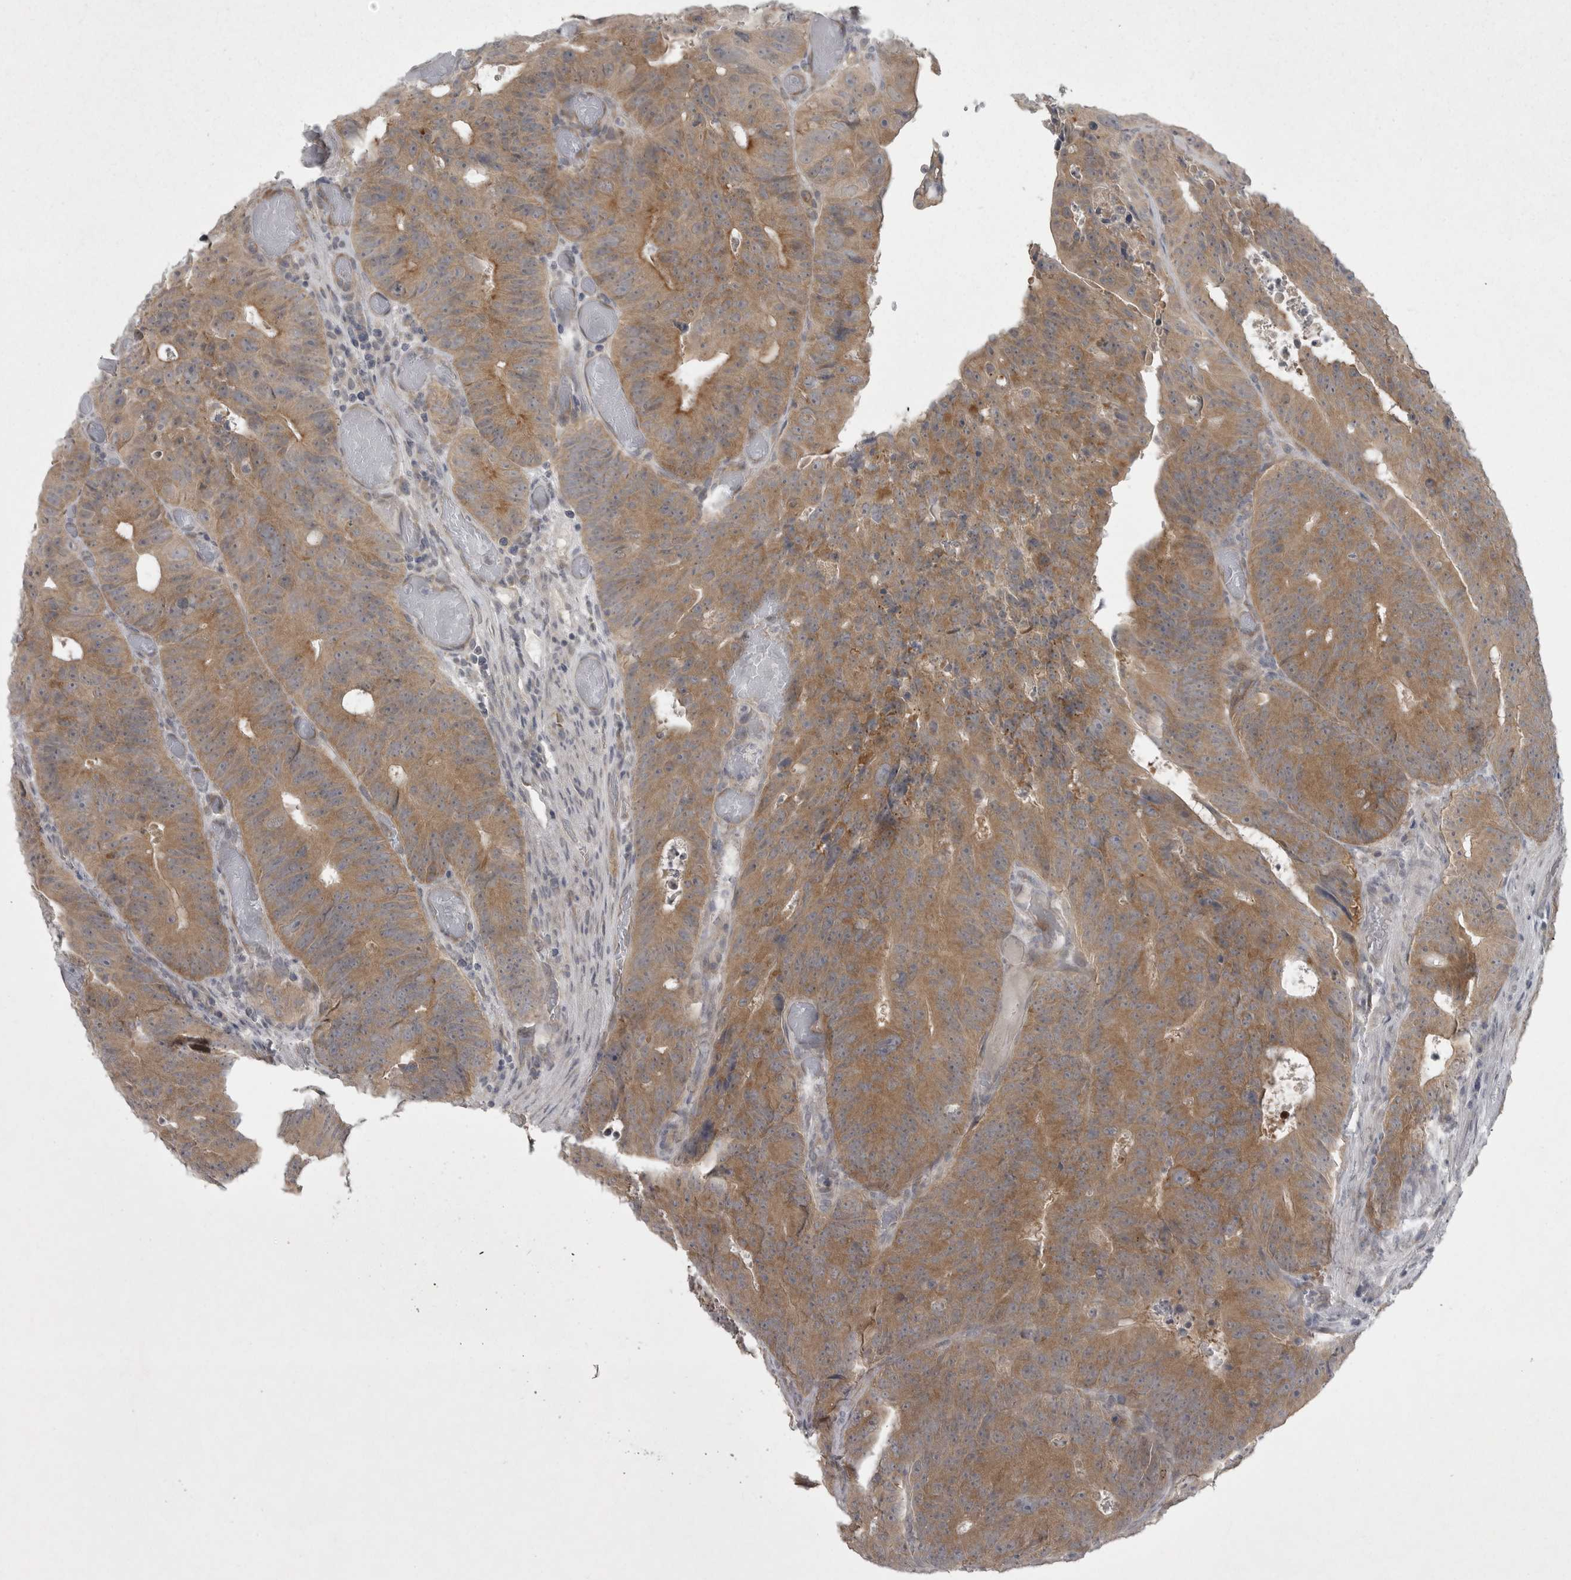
{"staining": {"intensity": "moderate", "quantity": ">75%", "location": "cytoplasmic/membranous"}, "tissue": "colorectal cancer", "cell_type": "Tumor cells", "image_type": "cancer", "snomed": [{"axis": "morphology", "description": "Adenocarcinoma, NOS"}, {"axis": "topography", "description": "Colon"}], "caption": "IHC photomicrograph of neoplastic tissue: colorectal adenocarcinoma stained using immunohistochemistry displays medium levels of moderate protein expression localized specifically in the cytoplasmic/membranous of tumor cells, appearing as a cytoplasmic/membranous brown color.", "gene": "PHF13", "patient": {"sex": "male", "age": 87}}